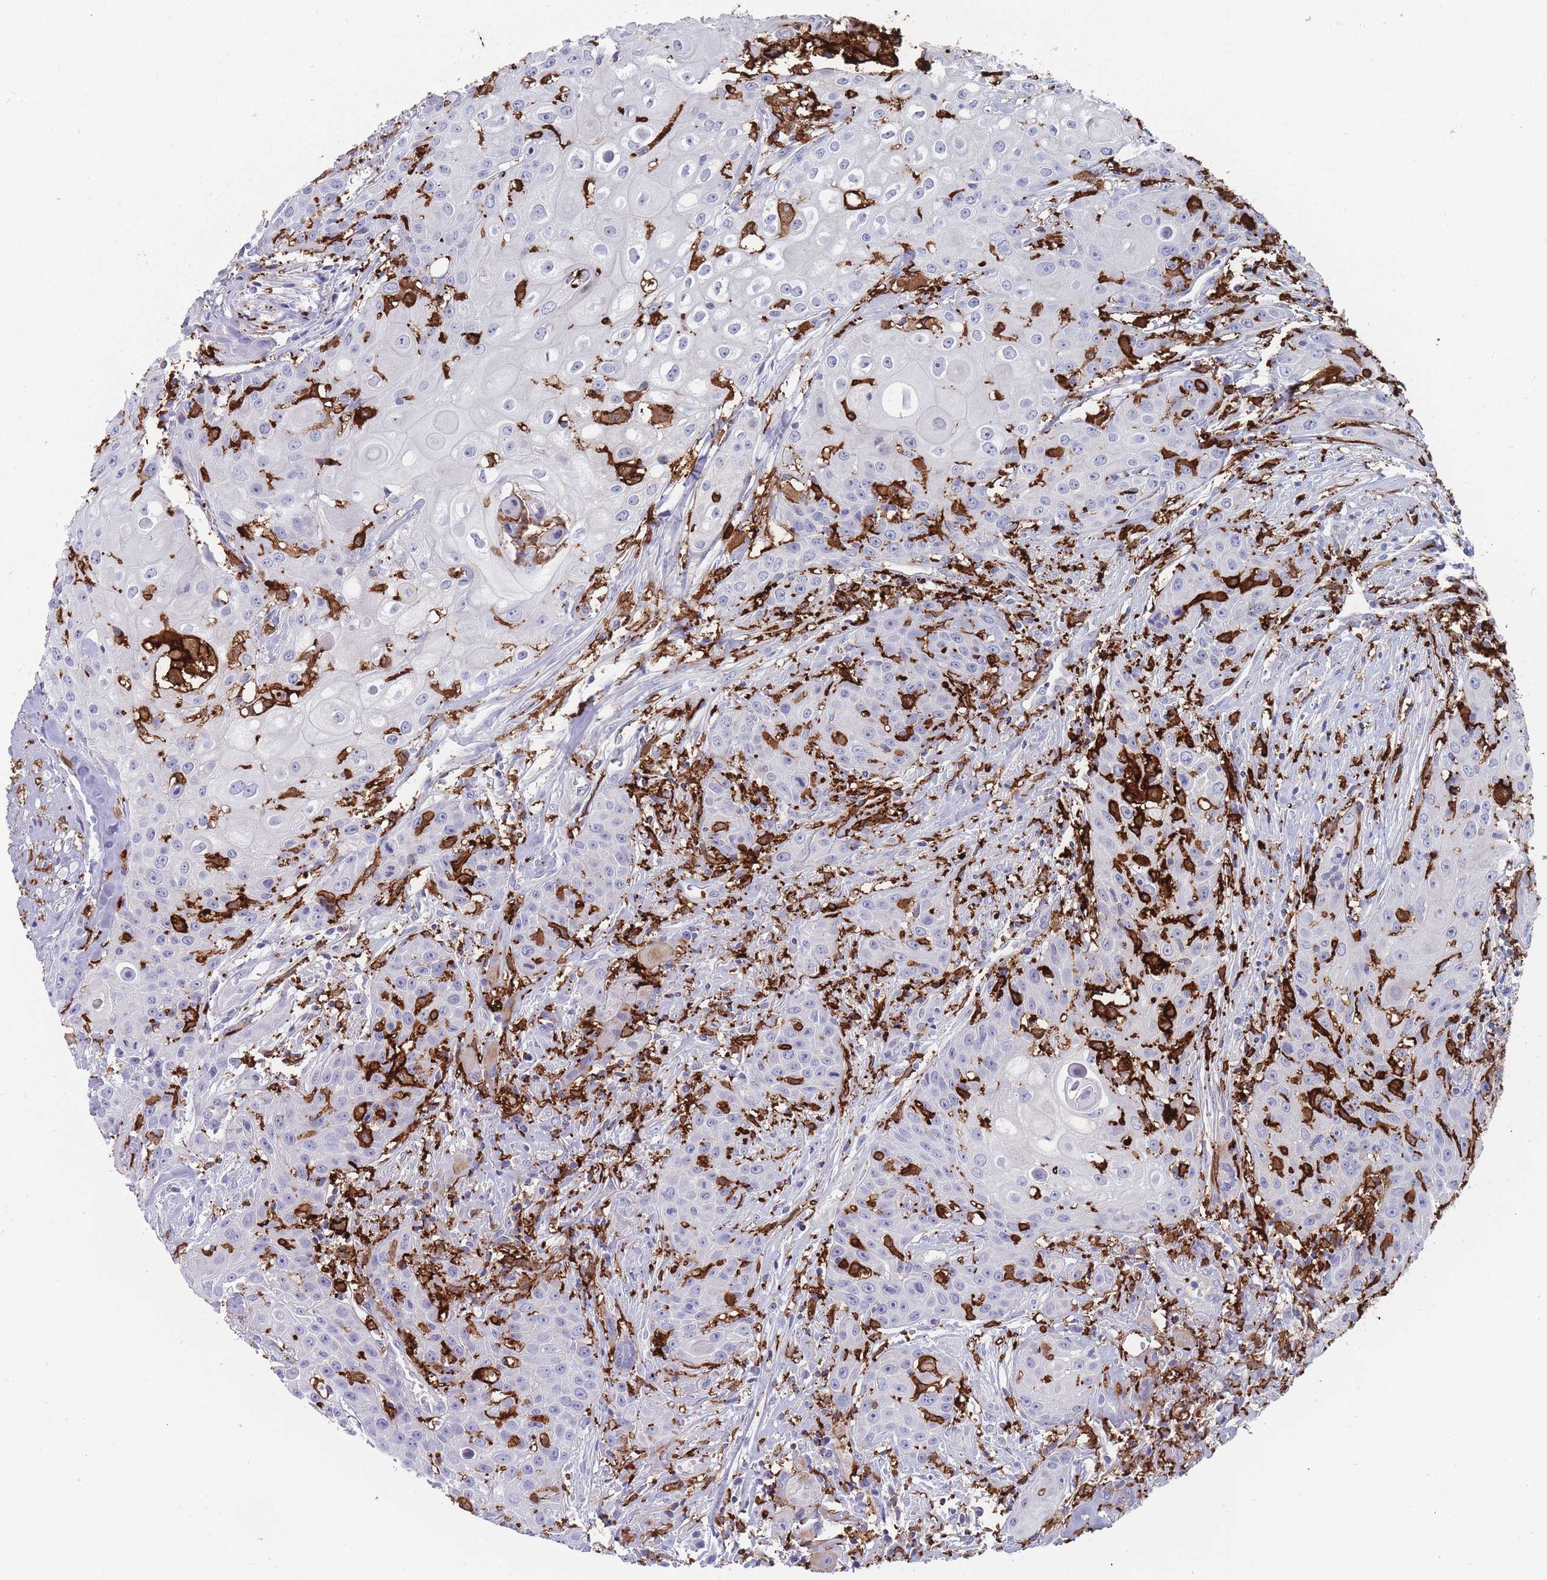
{"staining": {"intensity": "negative", "quantity": "none", "location": "none"}, "tissue": "head and neck cancer", "cell_type": "Tumor cells", "image_type": "cancer", "snomed": [{"axis": "morphology", "description": "Squamous cell carcinoma, NOS"}, {"axis": "topography", "description": "Oral tissue"}, {"axis": "topography", "description": "Head-Neck"}], "caption": "This is an immunohistochemistry (IHC) histopathology image of head and neck cancer (squamous cell carcinoma). There is no expression in tumor cells.", "gene": "AIF1", "patient": {"sex": "female", "age": 82}}